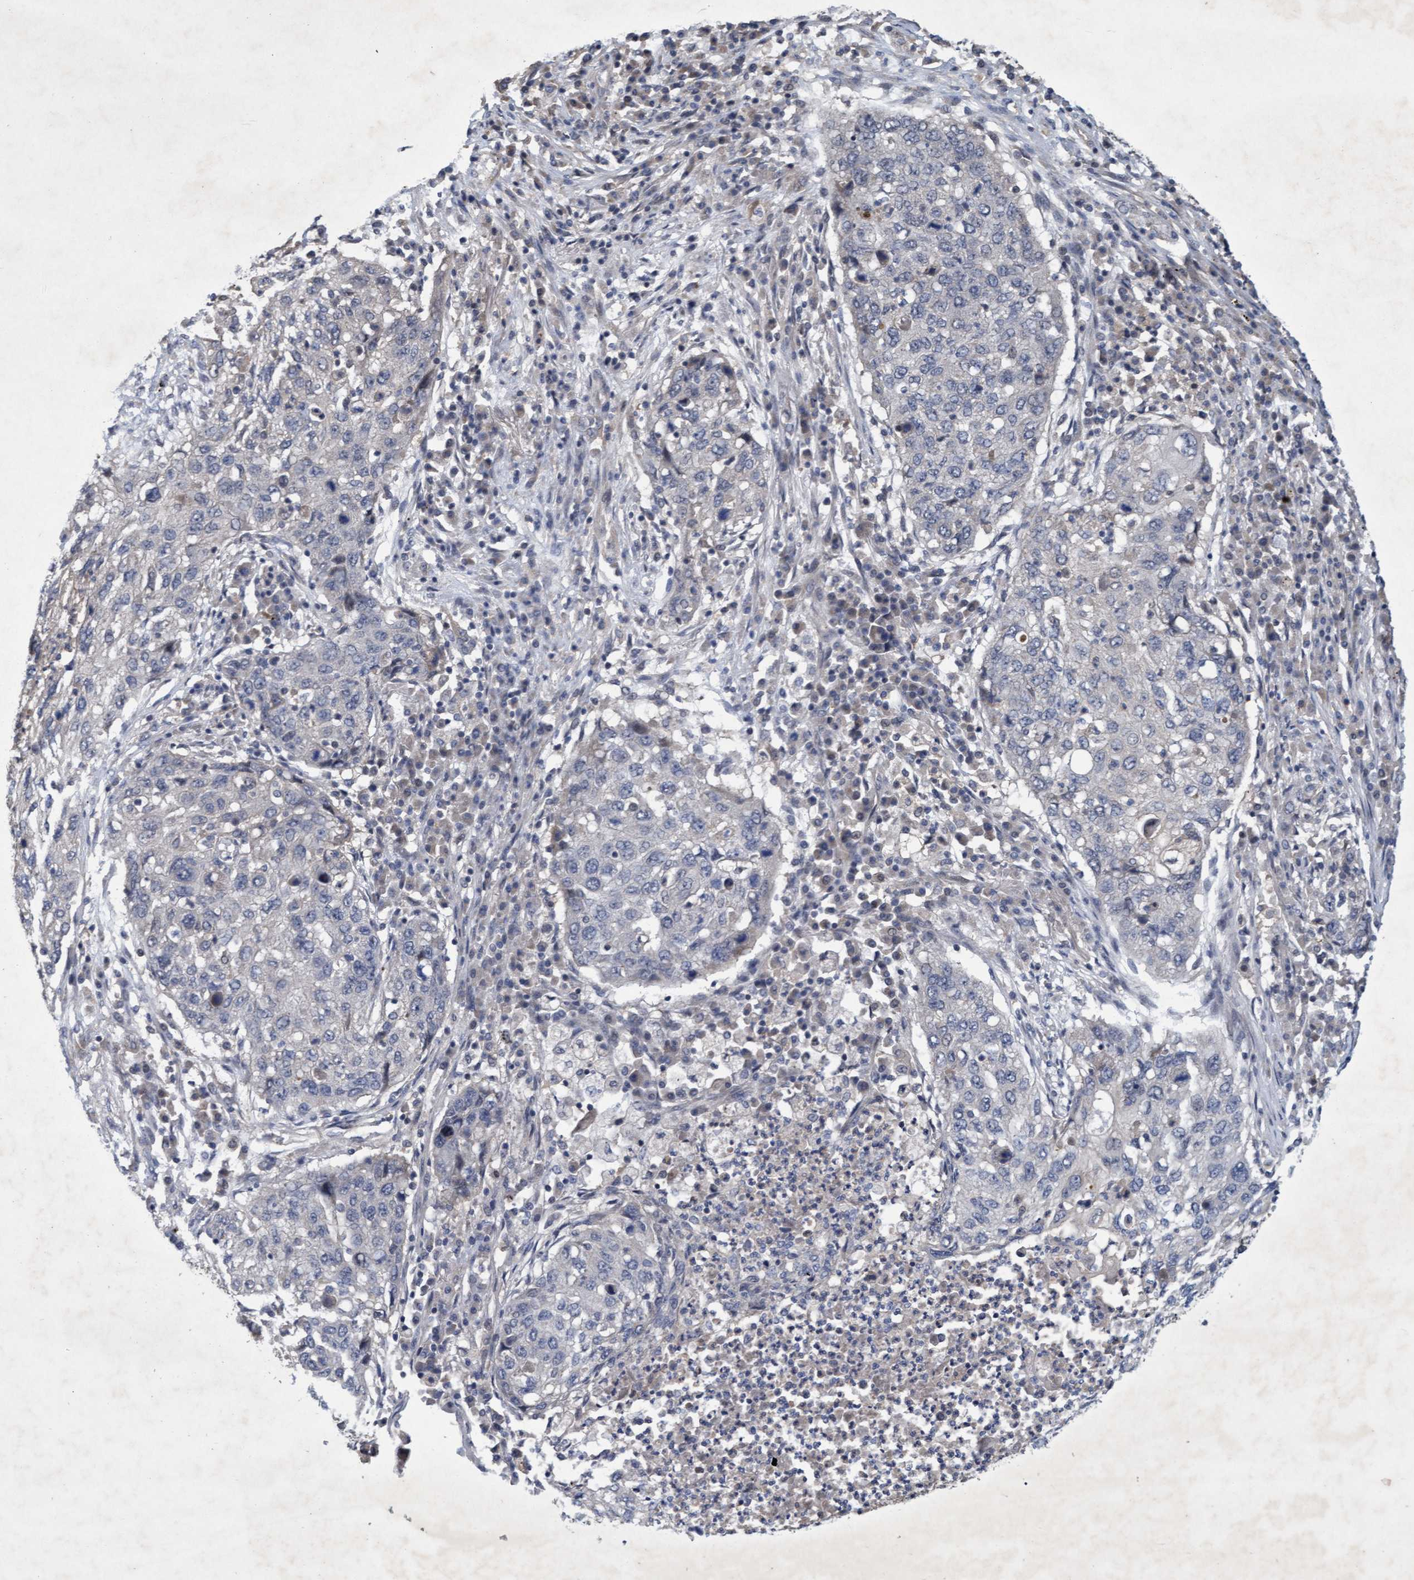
{"staining": {"intensity": "negative", "quantity": "none", "location": "none"}, "tissue": "lung cancer", "cell_type": "Tumor cells", "image_type": "cancer", "snomed": [{"axis": "morphology", "description": "Squamous cell carcinoma, NOS"}, {"axis": "topography", "description": "Lung"}], "caption": "Human lung squamous cell carcinoma stained for a protein using immunohistochemistry (IHC) reveals no expression in tumor cells.", "gene": "ZNF677", "patient": {"sex": "female", "age": 63}}